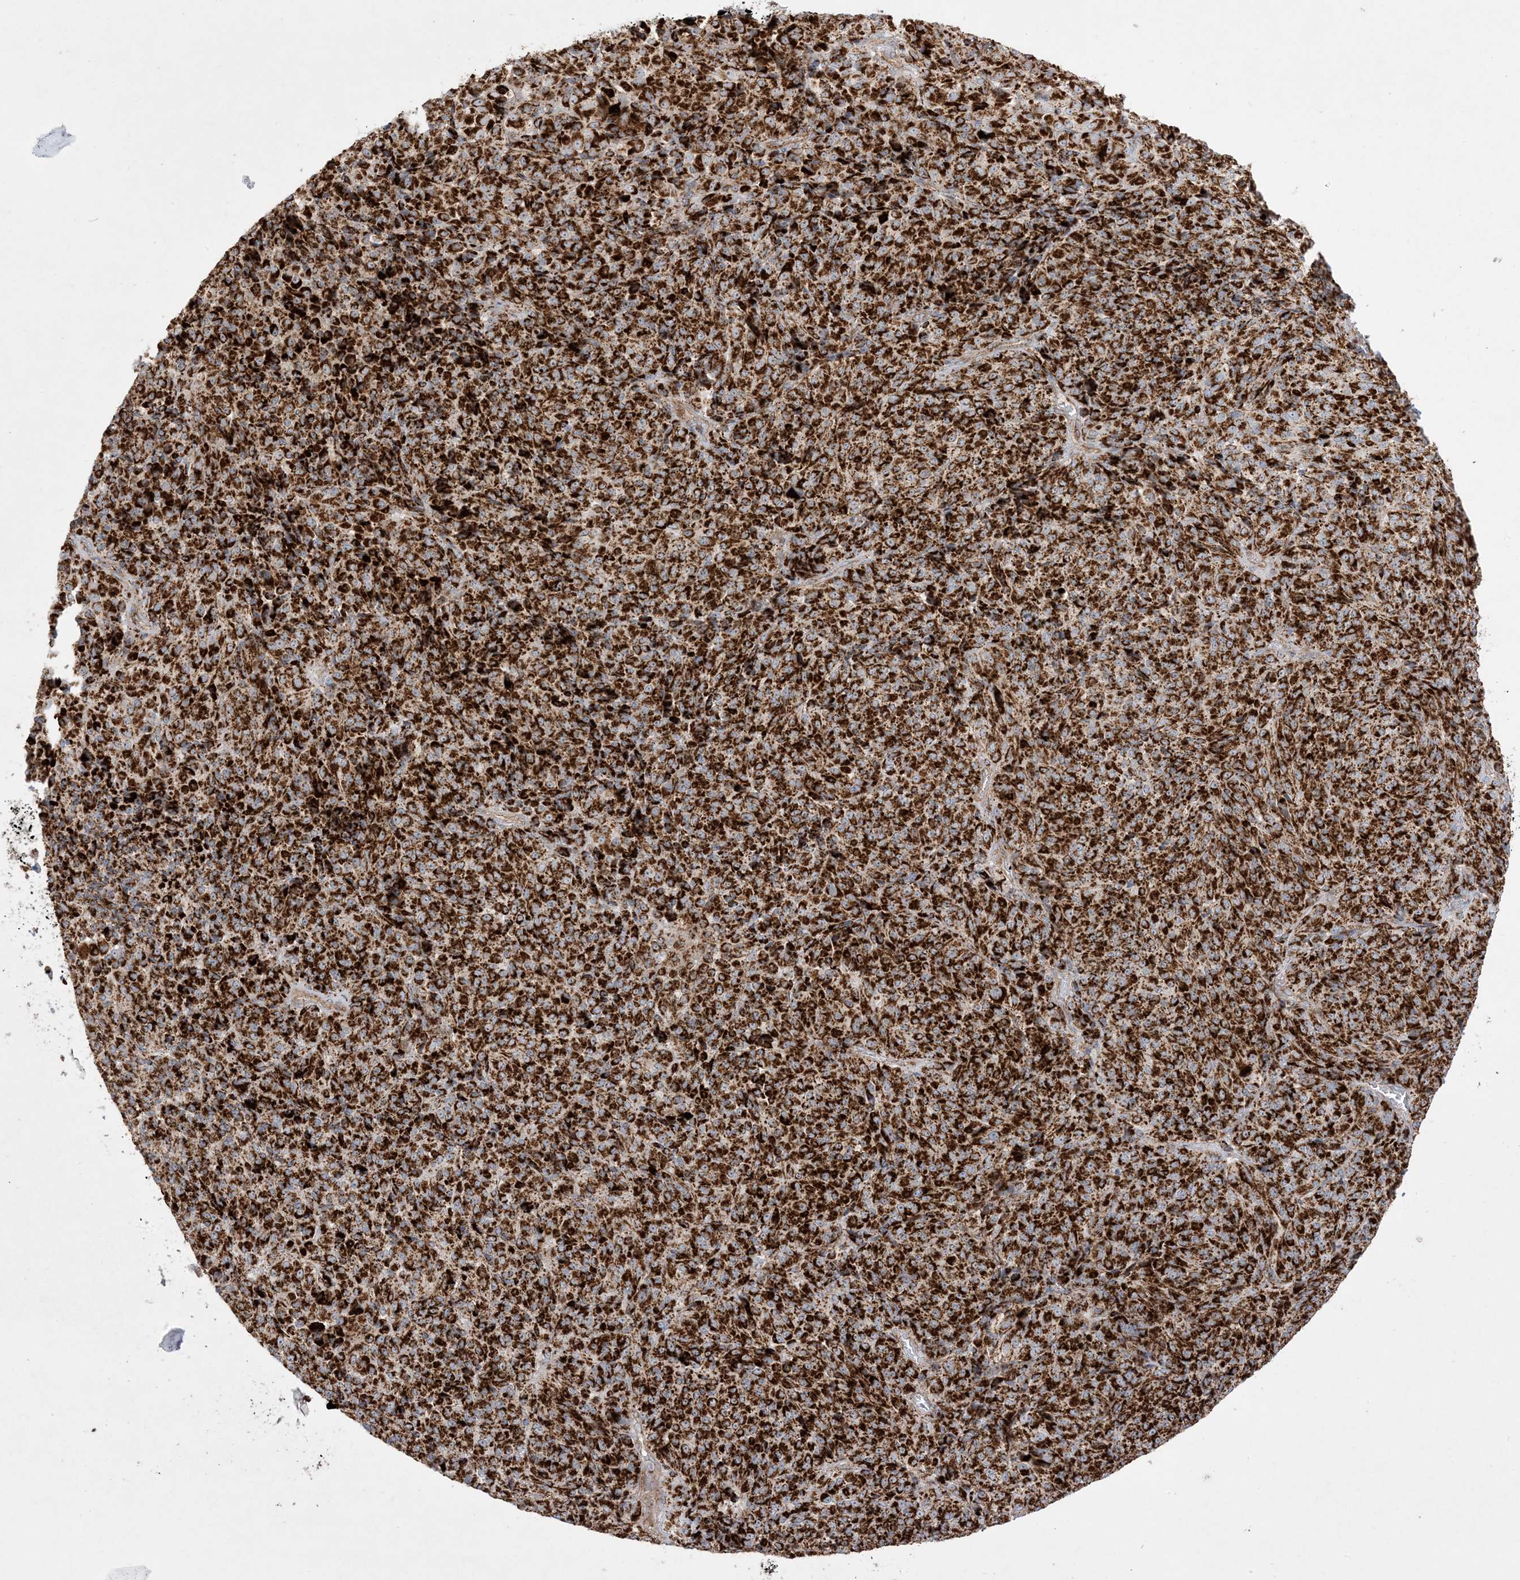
{"staining": {"intensity": "strong", "quantity": ">75%", "location": "cytoplasmic/membranous"}, "tissue": "melanoma", "cell_type": "Tumor cells", "image_type": "cancer", "snomed": [{"axis": "morphology", "description": "Malignant melanoma, Metastatic site"}, {"axis": "topography", "description": "Brain"}], "caption": "DAB (3,3'-diaminobenzidine) immunohistochemical staining of malignant melanoma (metastatic site) shows strong cytoplasmic/membranous protein staining in about >75% of tumor cells.", "gene": "NDUFAF3", "patient": {"sex": "female", "age": 56}}